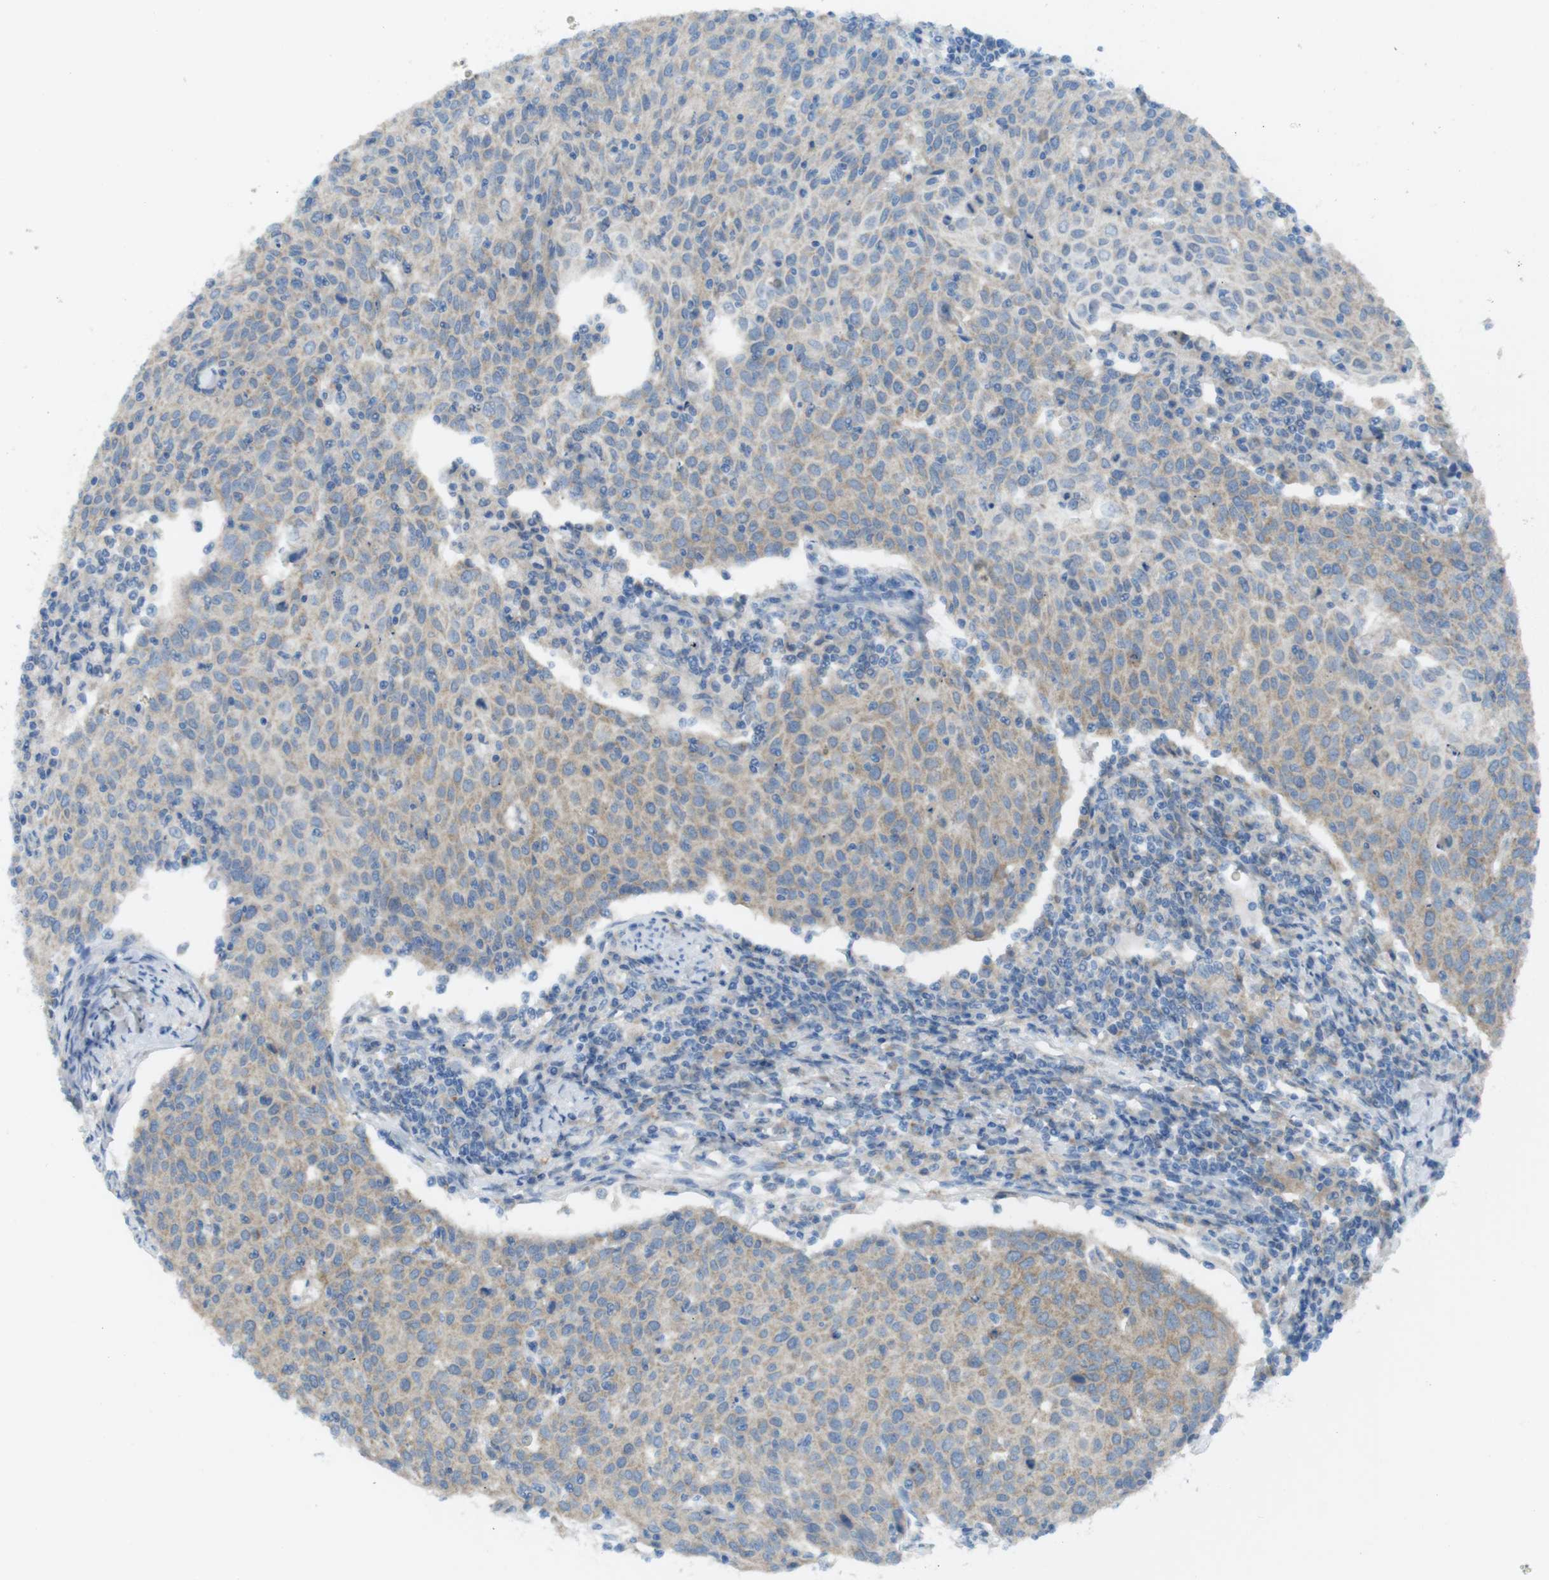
{"staining": {"intensity": "weak", "quantity": ">75%", "location": "cytoplasmic/membranous"}, "tissue": "cervical cancer", "cell_type": "Tumor cells", "image_type": "cancer", "snomed": [{"axis": "morphology", "description": "Squamous cell carcinoma, NOS"}, {"axis": "topography", "description": "Cervix"}], "caption": "Immunohistochemistry of squamous cell carcinoma (cervical) displays low levels of weak cytoplasmic/membranous expression in about >75% of tumor cells. Using DAB (3,3'-diaminobenzidine) (brown) and hematoxylin (blue) stains, captured at high magnification using brightfield microscopy.", "gene": "MTHFD1", "patient": {"sex": "female", "age": 38}}